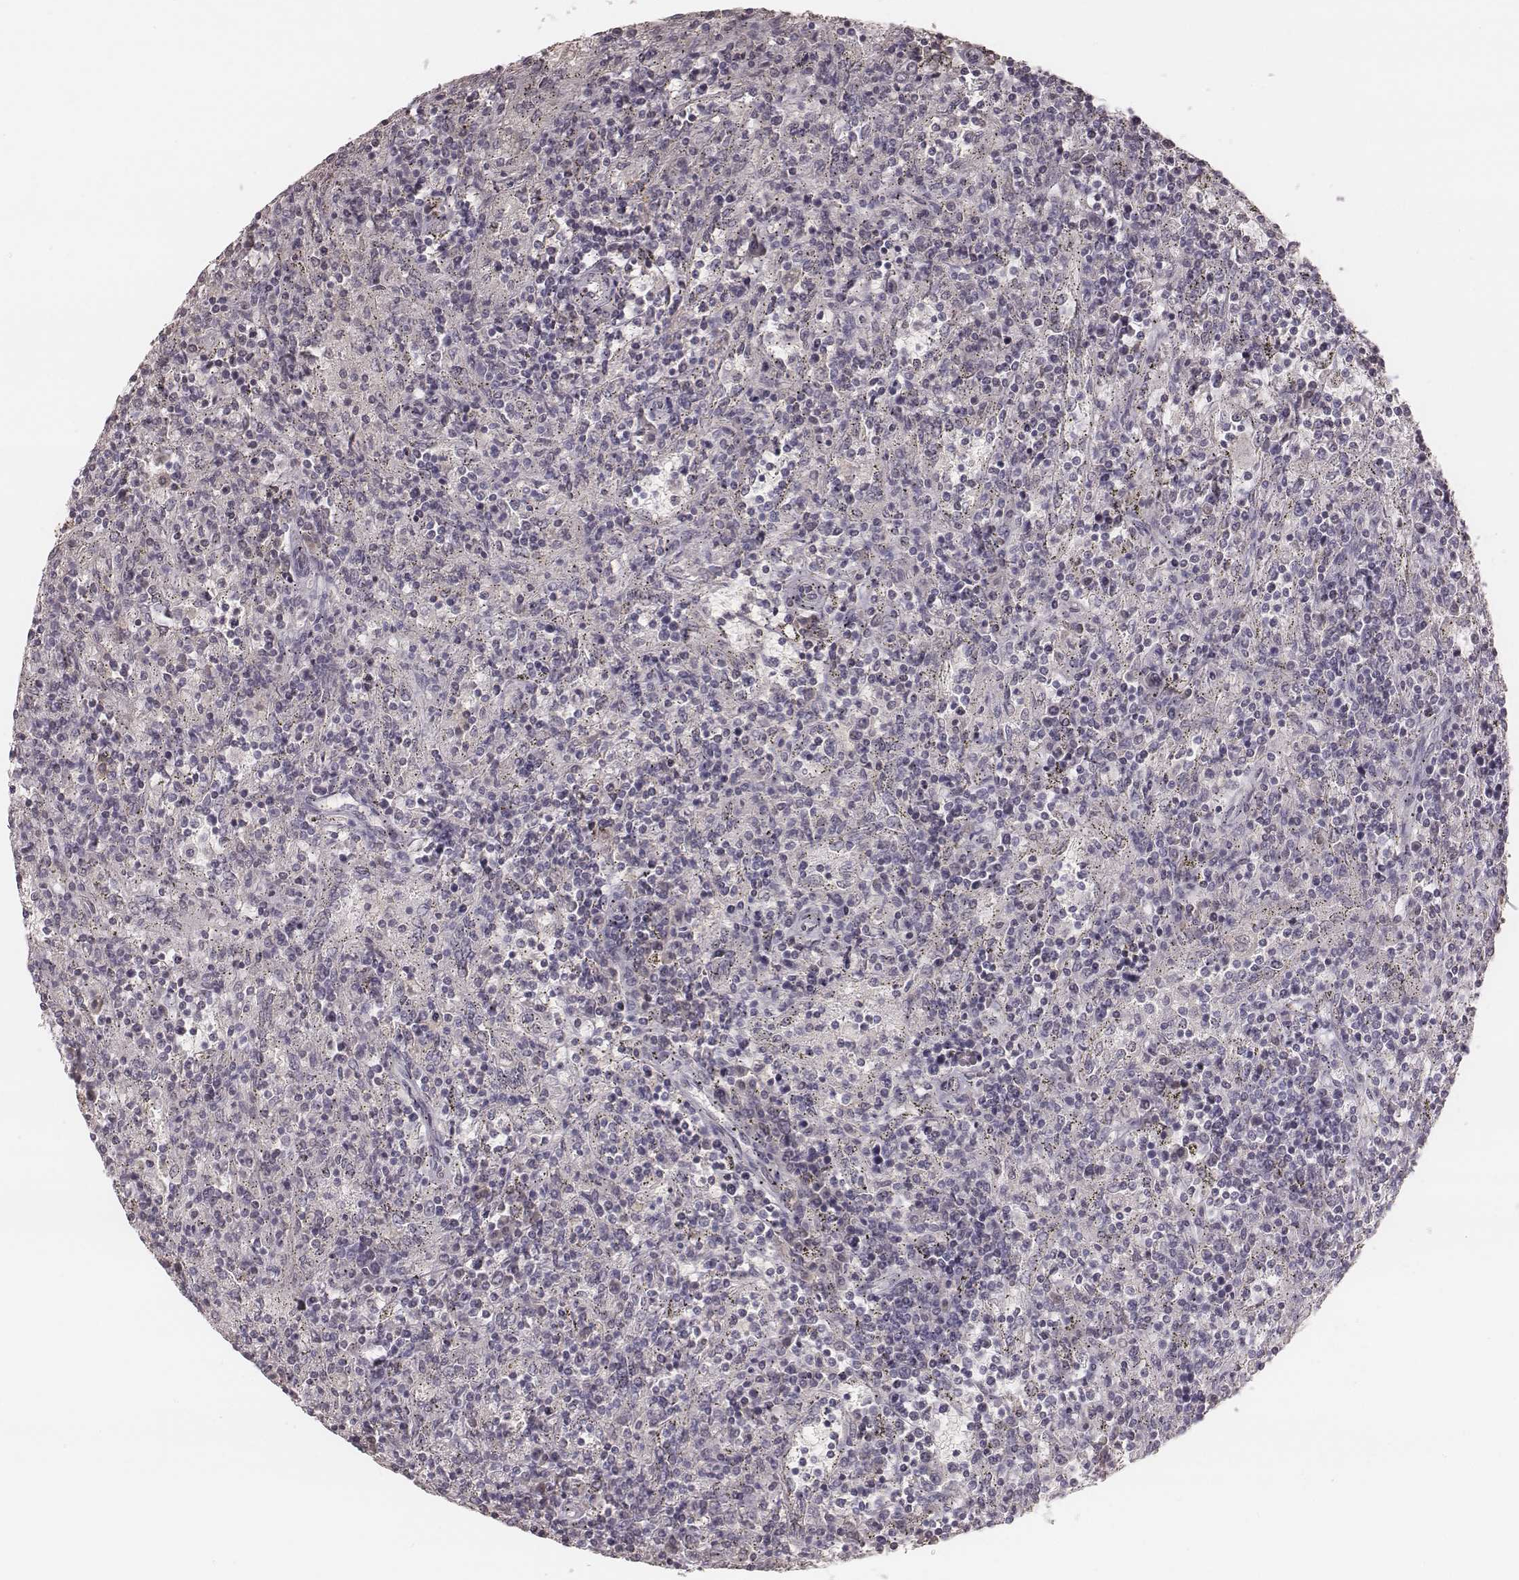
{"staining": {"intensity": "negative", "quantity": "none", "location": "none"}, "tissue": "lymphoma", "cell_type": "Tumor cells", "image_type": "cancer", "snomed": [{"axis": "morphology", "description": "Malignant lymphoma, non-Hodgkin's type, Low grade"}, {"axis": "topography", "description": "Spleen"}], "caption": "This is an IHC image of human lymphoma. There is no positivity in tumor cells.", "gene": "SMIM24", "patient": {"sex": "male", "age": 62}}